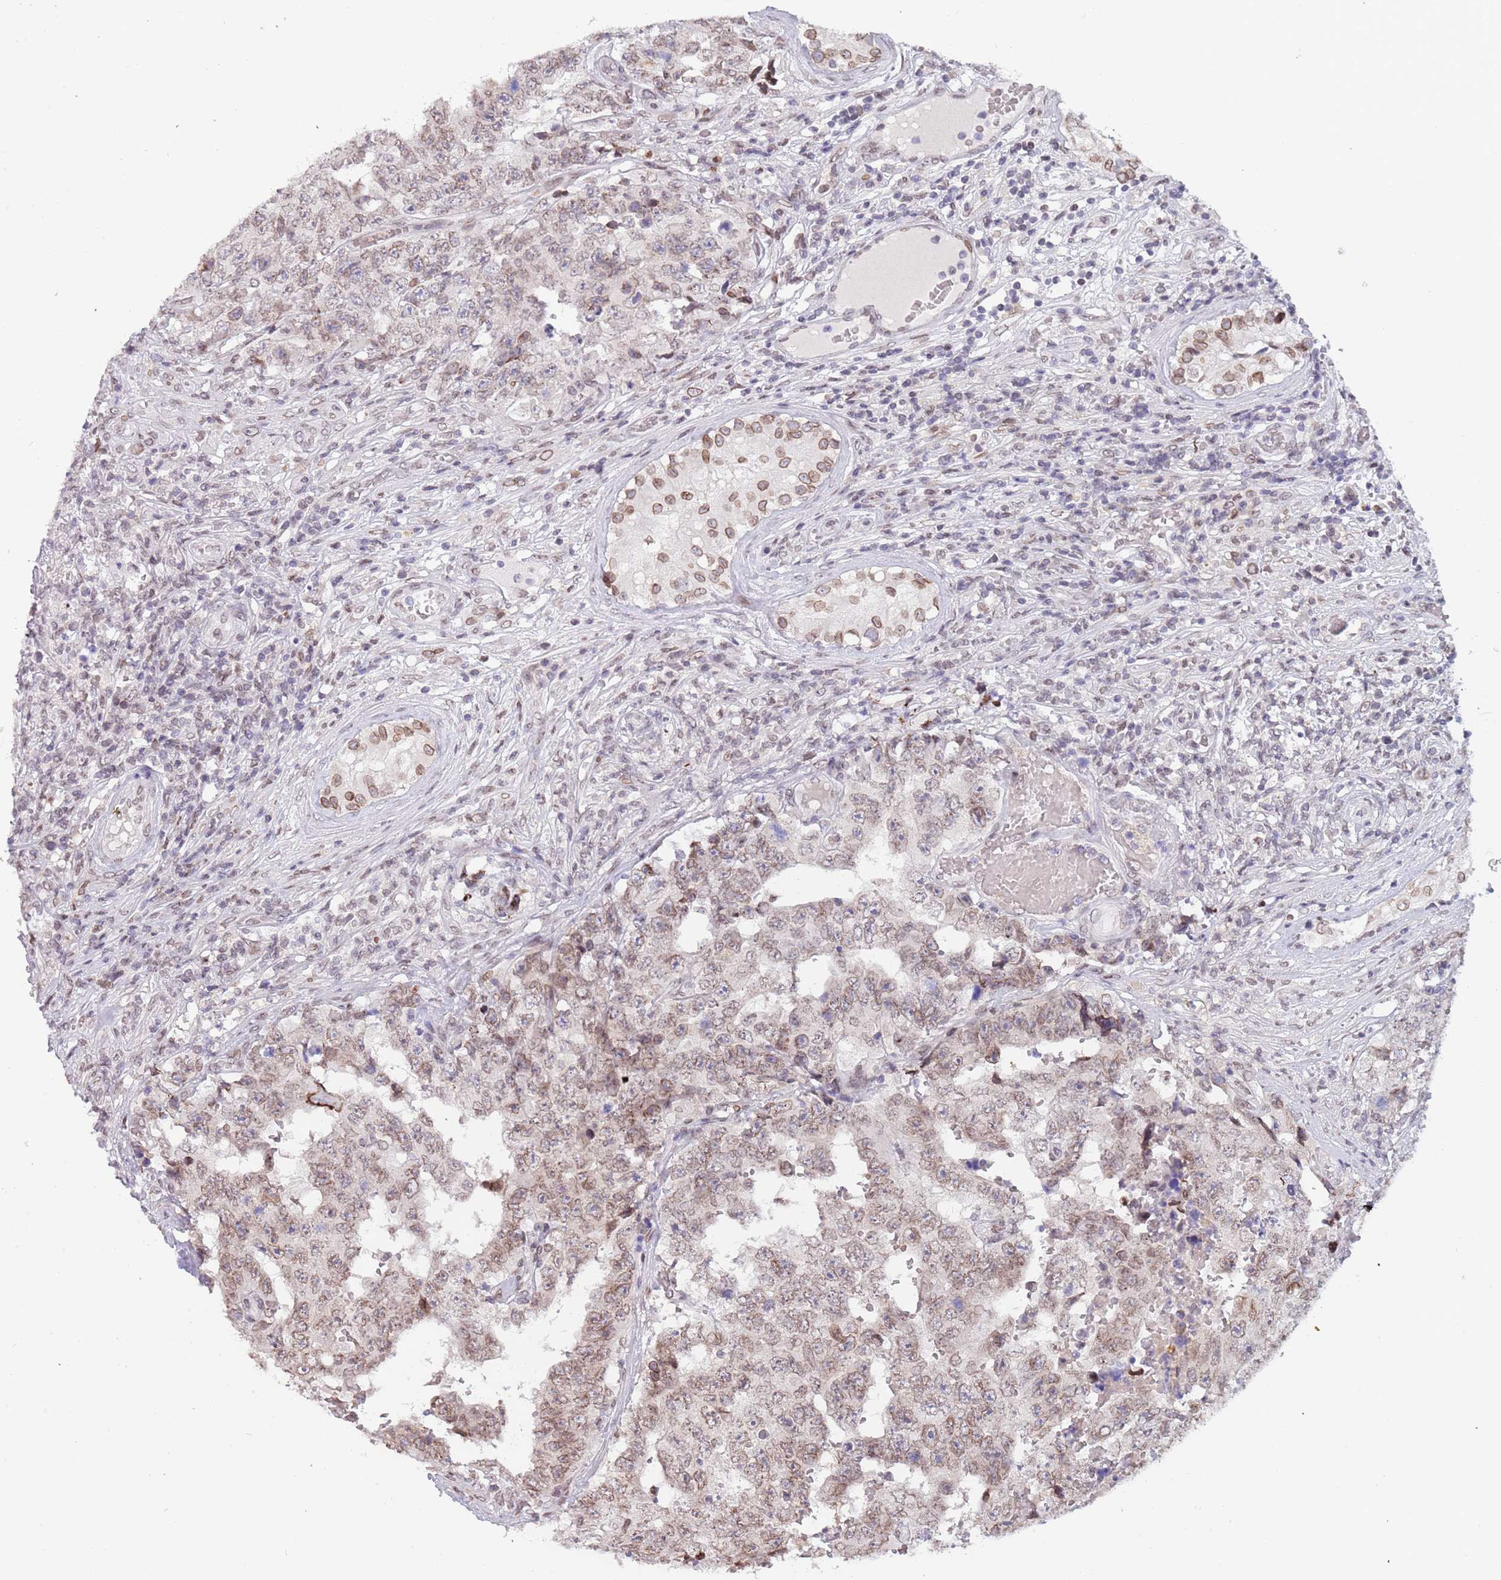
{"staining": {"intensity": "weak", "quantity": ">75%", "location": "cytoplasmic/membranous,nuclear"}, "tissue": "testis cancer", "cell_type": "Tumor cells", "image_type": "cancer", "snomed": [{"axis": "morphology", "description": "Normal tissue, NOS"}, {"axis": "morphology", "description": "Carcinoma, Embryonal, NOS"}, {"axis": "topography", "description": "Testis"}, {"axis": "topography", "description": "Epididymis"}], "caption": "Embryonal carcinoma (testis) stained with DAB immunohistochemistry displays low levels of weak cytoplasmic/membranous and nuclear staining in approximately >75% of tumor cells.", "gene": "KLHDC2", "patient": {"sex": "male", "age": 25}}